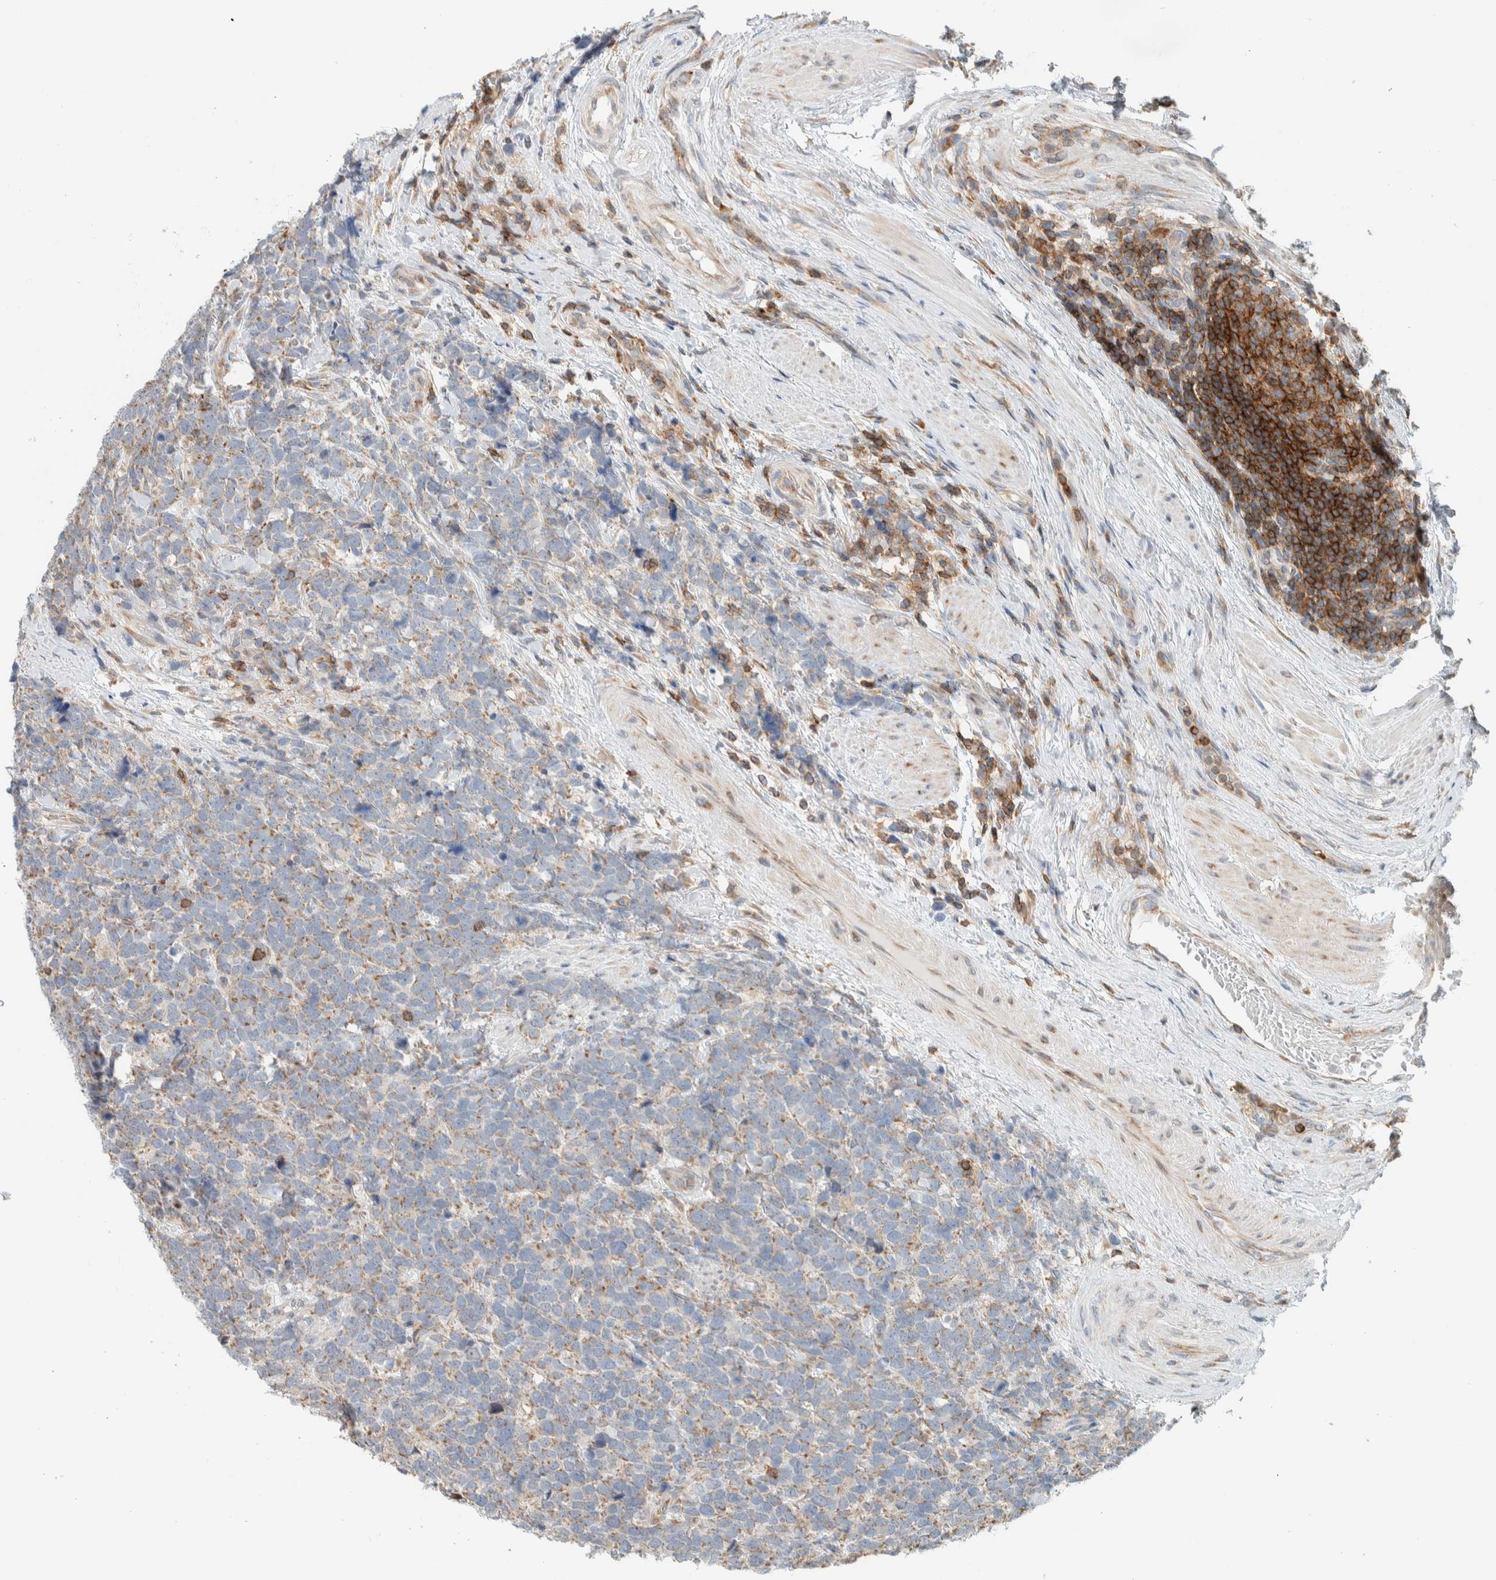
{"staining": {"intensity": "weak", "quantity": "25%-75%", "location": "cytoplasmic/membranous"}, "tissue": "urothelial cancer", "cell_type": "Tumor cells", "image_type": "cancer", "snomed": [{"axis": "morphology", "description": "Urothelial carcinoma, High grade"}, {"axis": "topography", "description": "Urinary bladder"}], "caption": "Immunohistochemistry histopathology image of neoplastic tissue: human high-grade urothelial carcinoma stained using immunohistochemistry exhibits low levels of weak protein expression localized specifically in the cytoplasmic/membranous of tumor cells, appearing as a cytoplasmic/membranous brown color.", "gene": "CCDC57", "patient": {"sex": "female", "age": 82}}